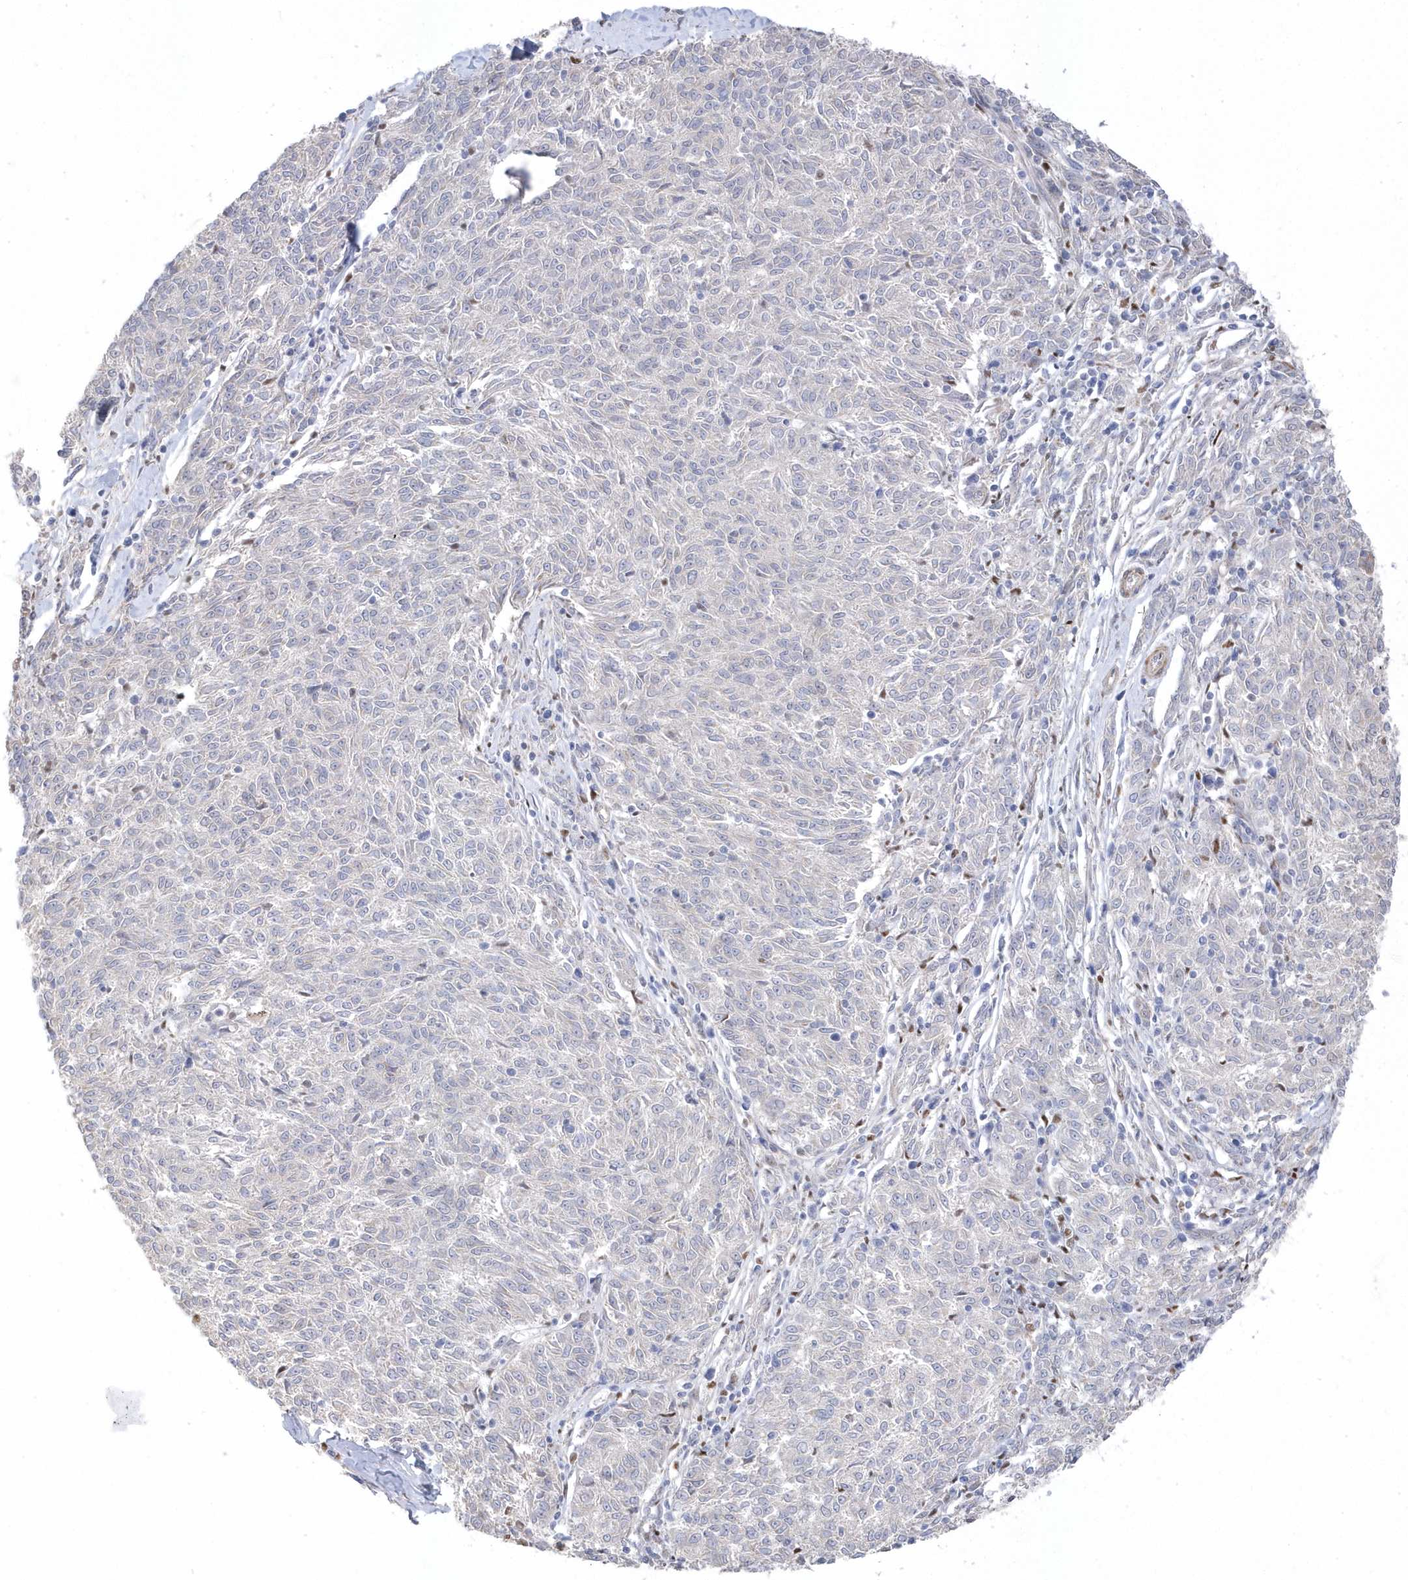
{"staining": {"intensity": "negative", "quantity": "none", "location": "none"}, "tissue": "melanoma", "cell_type": "Tumor cells", "image_type": "cancer", "snomed": [{"axis": "morphology", "description": "Malignant melanoma, NOS"}, {"axis": "topography", "description": "Skin"}], "caption": "There is no significant staining in tumor cells of melanoma.", "gene": "GTPBP6", "patient": {"sex": "female", "age": 72}}